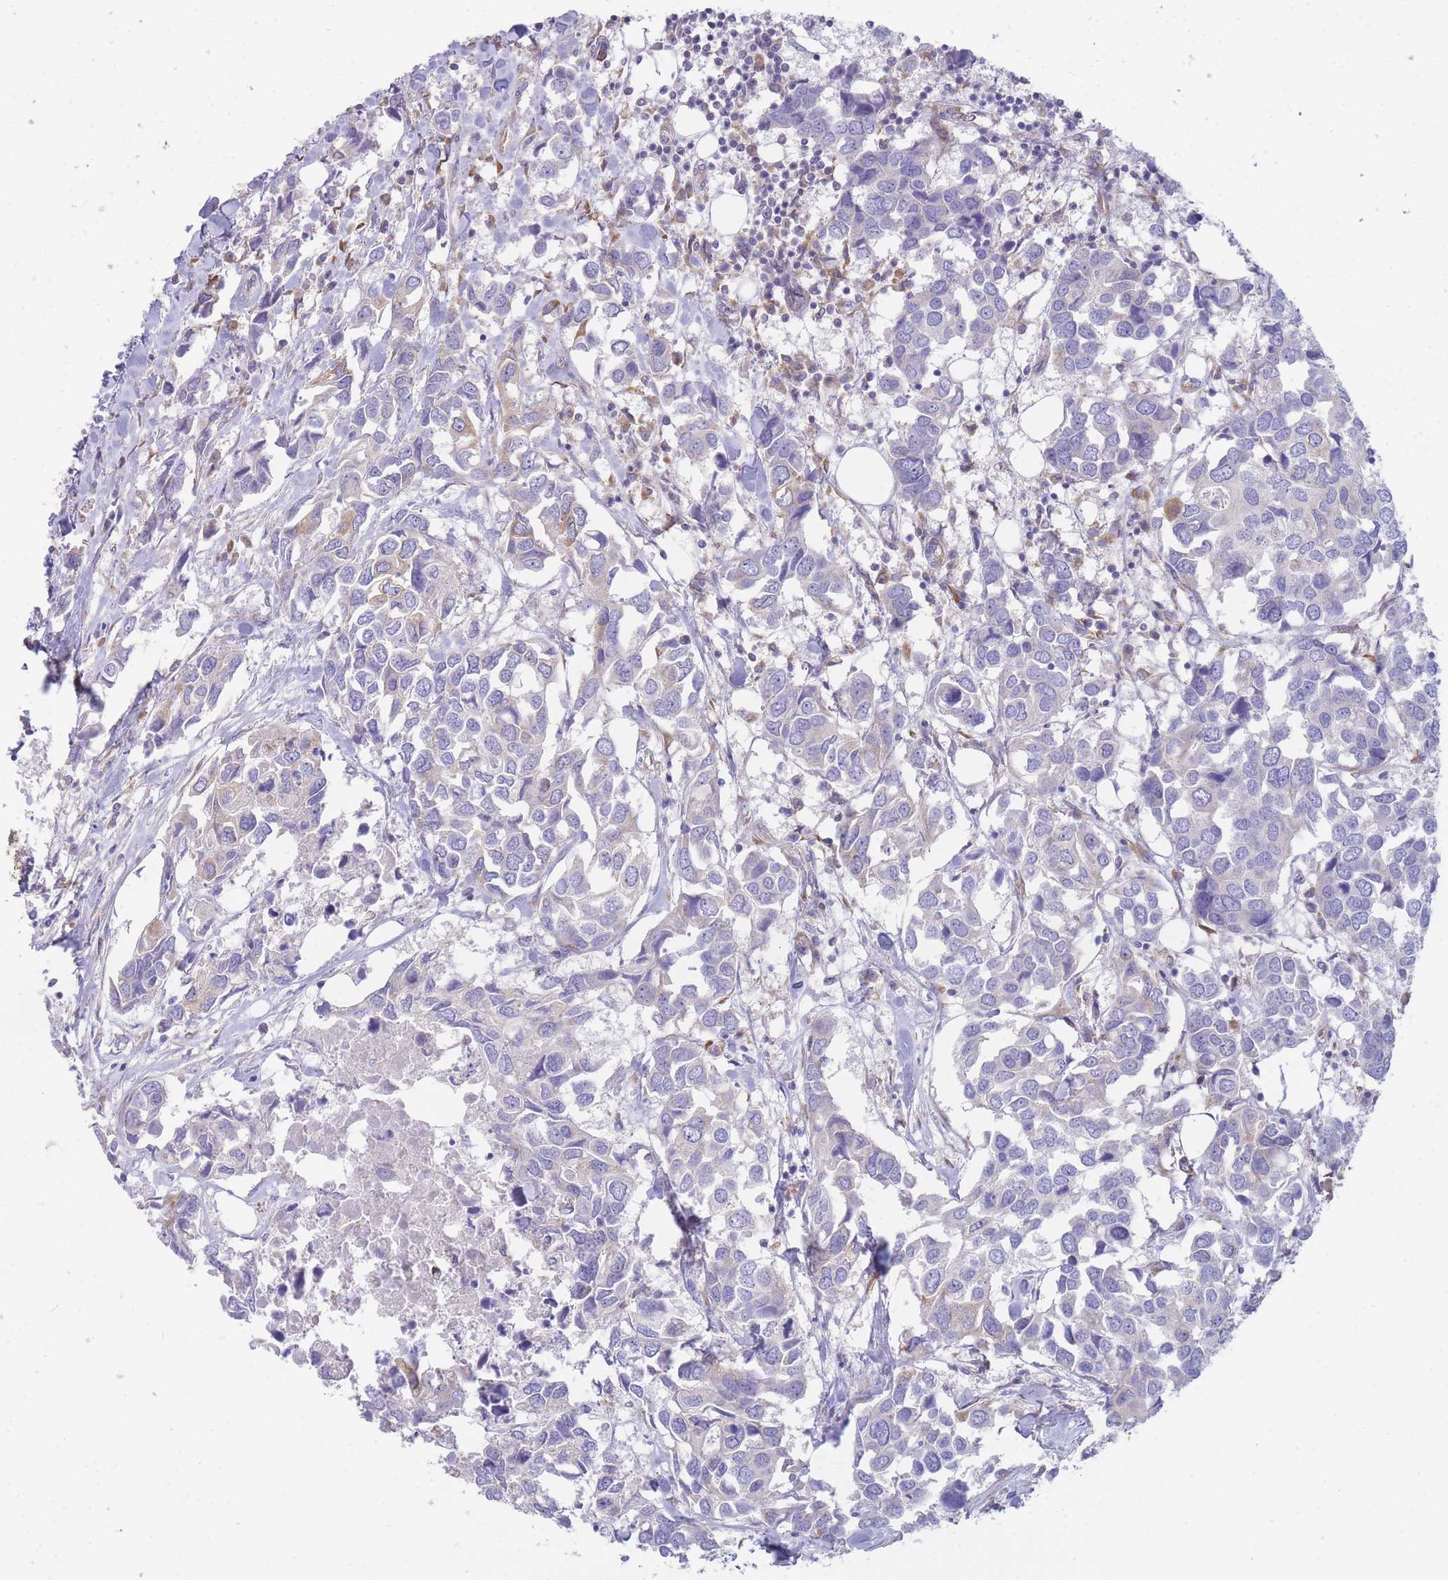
{"staining": {"intensity": "negative", "quantity": "none", "location": "none"}, "tissue": "breast cancer", "cell_type": "Tumor cells", "image_type": "cancer", "snomed": [{"axis": "morphology", "description": "Duct carcinoma"}, {"axis": "topography", "description": "Breast"}], "caption": "The image demonstrates no significant positivity in tumor cells of breast cancer.", "gene": "SH2B2", "patient": {"sex": "female", "age": 83}}